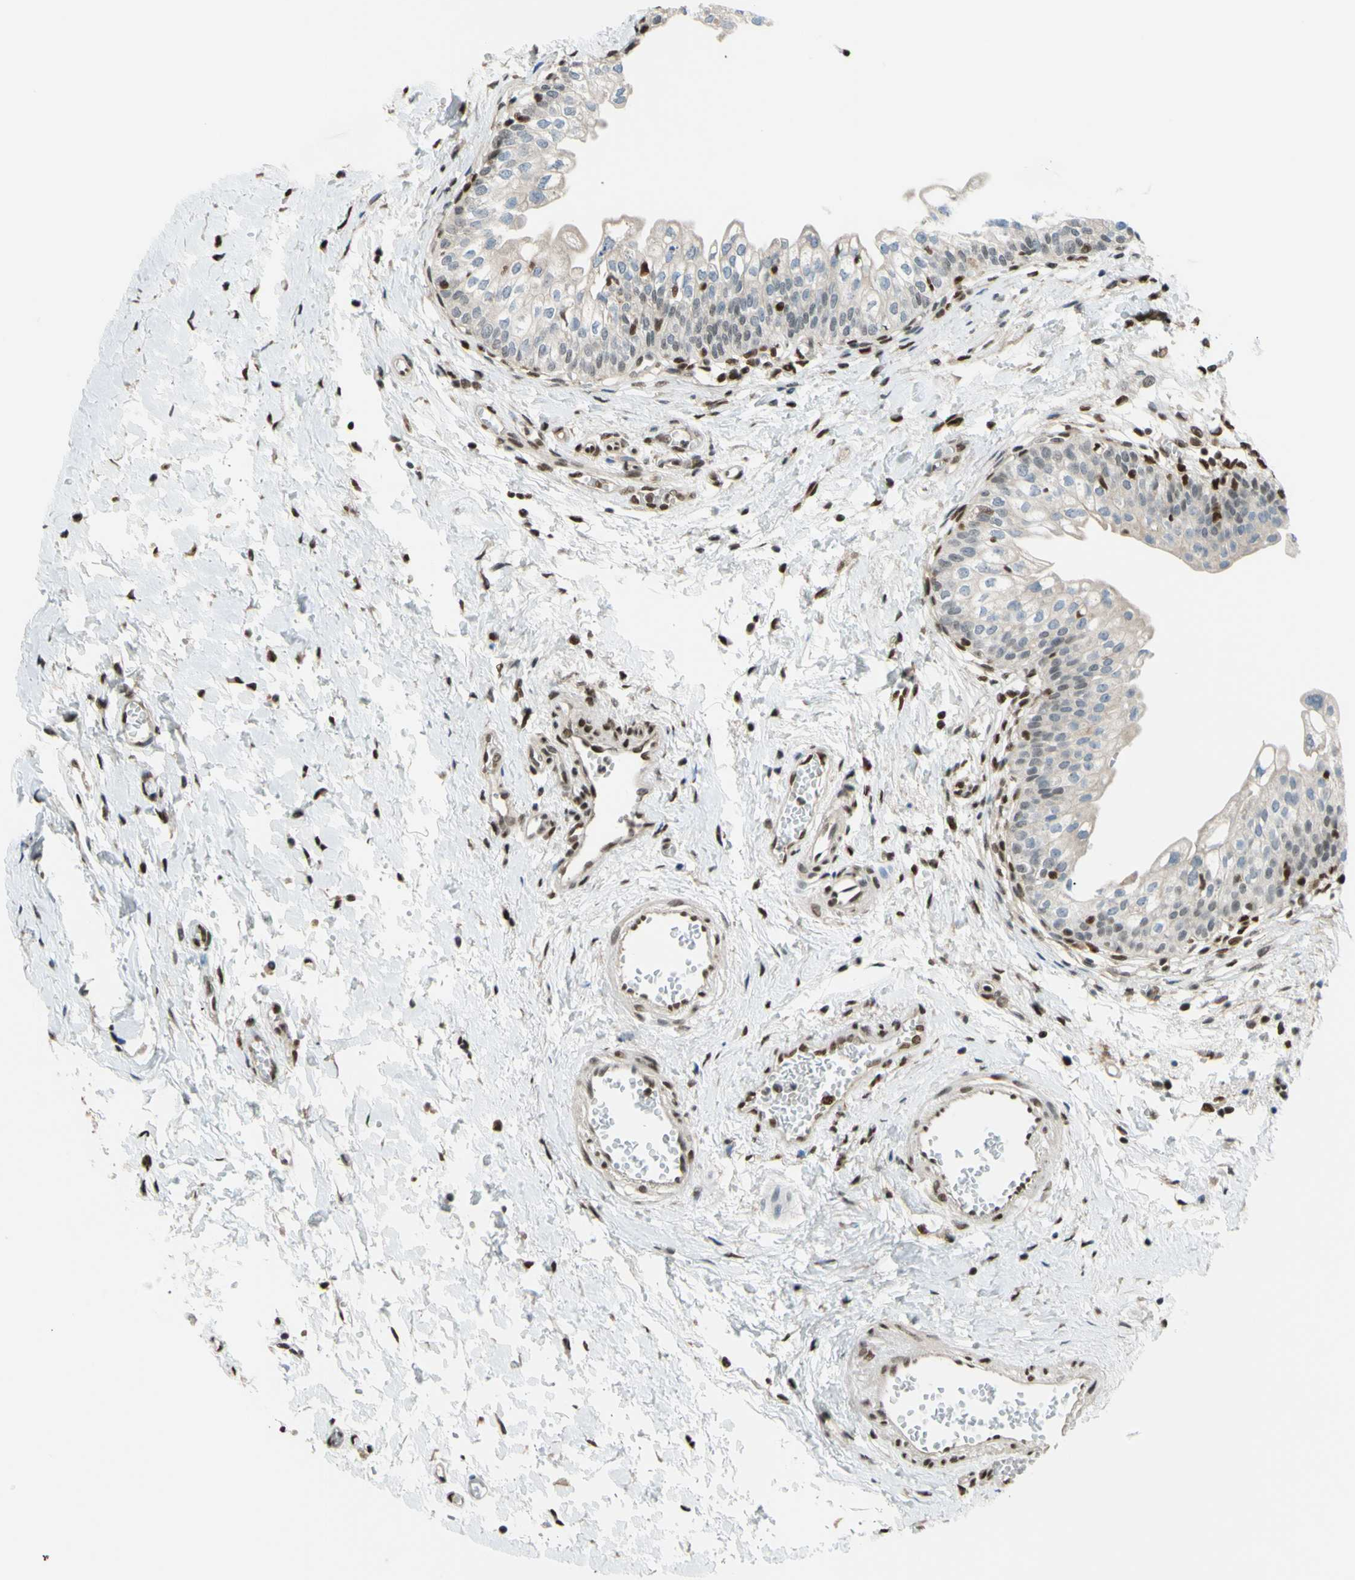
{"staining": {"intensity": "weak", "quantity": ">75%", "location": "cytoplasmic/membranous"}, "tissue": "urinary bladder", "cell_type": "Urothelial cells", "image_type": "normal", "snomed": [{"axis": "morphology", "description": "Normal tissue, NOS"}, {"axis": "topography", "description": "Urinary bladder"}], "caption": "A micrograph of urinary bladder stained for a protein displays weak cytoplasmic/membranous brown staining in urothelial cells. Nuclei are stained in blue.", "gene": "FKBP5", "patient": {"sex": "male", "age": 55}}